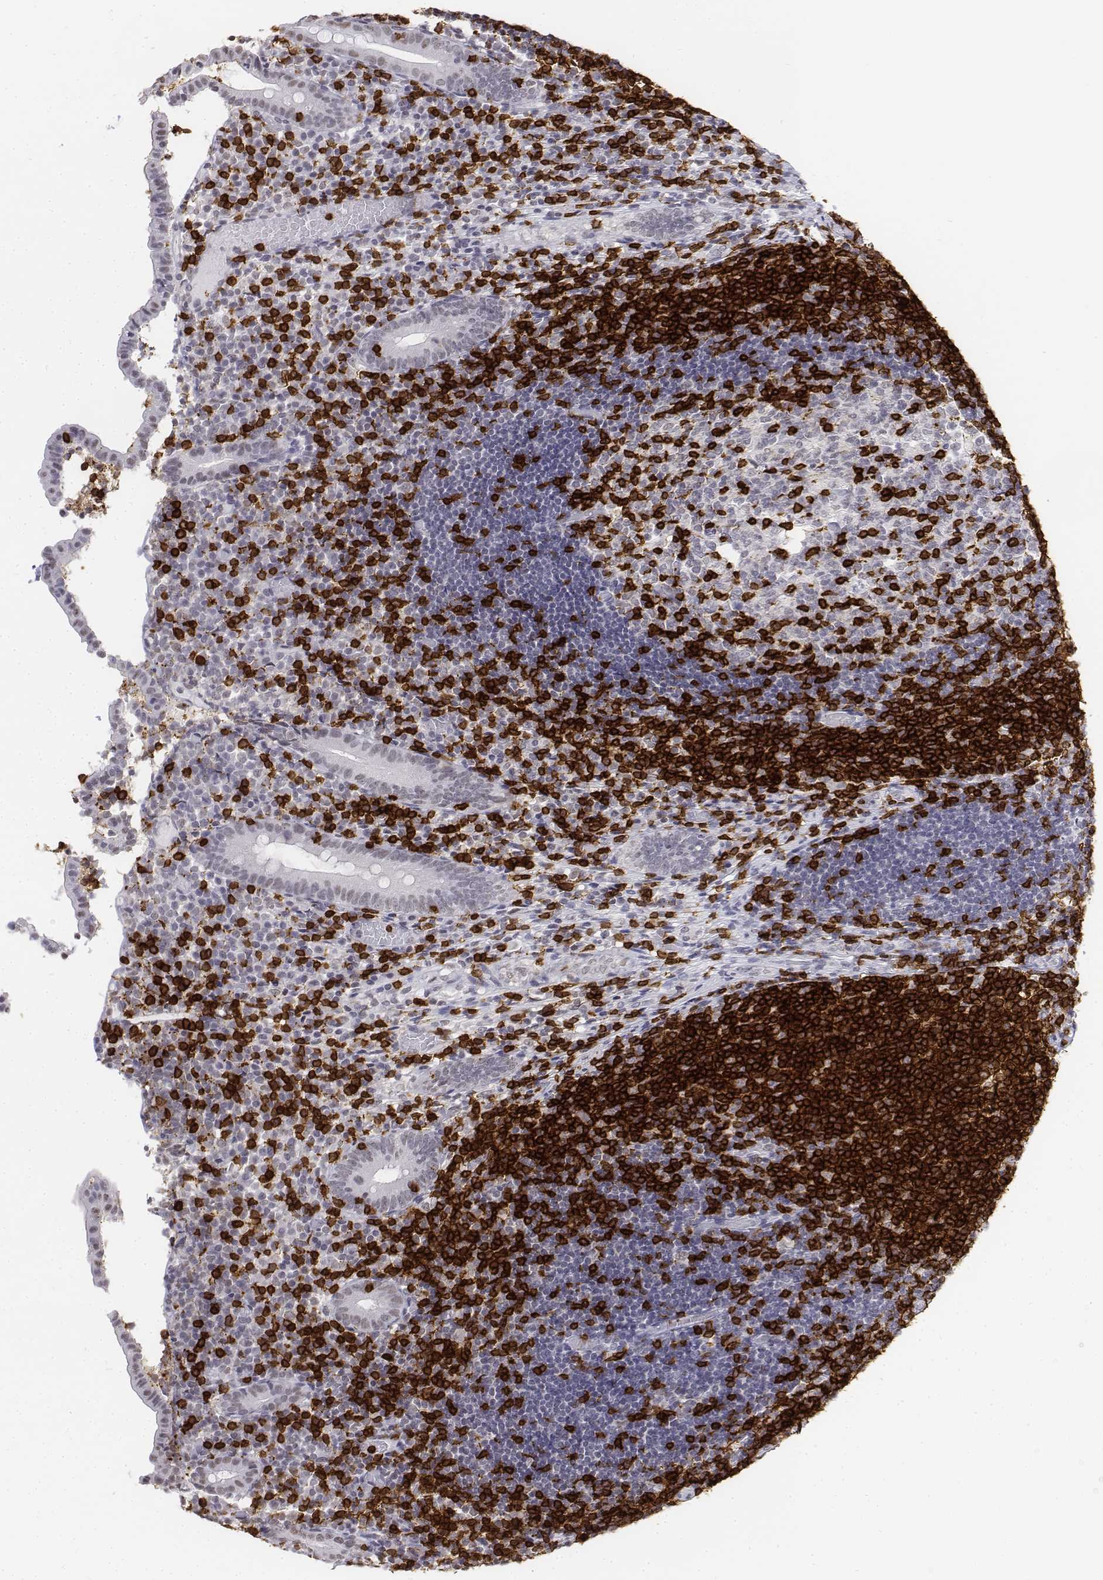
{"staining": {"intensity": "negative", "quantity": "none", "location": "none"}, "tissue": "appendix", "cell_type": "Glandular cells", "image_type": "normal", "snomed": [{"axis": "morphology", "description": "Normal tissue, NOS"}, {"axis": "topography", "description": "Appendix"}], "caption": "Glandular cells are negative for protein expression in unremarkable human appendix. Nuclei are stained in blue.", "gene": "CD3E", "patient": {"sex": "female", "age": 32}}